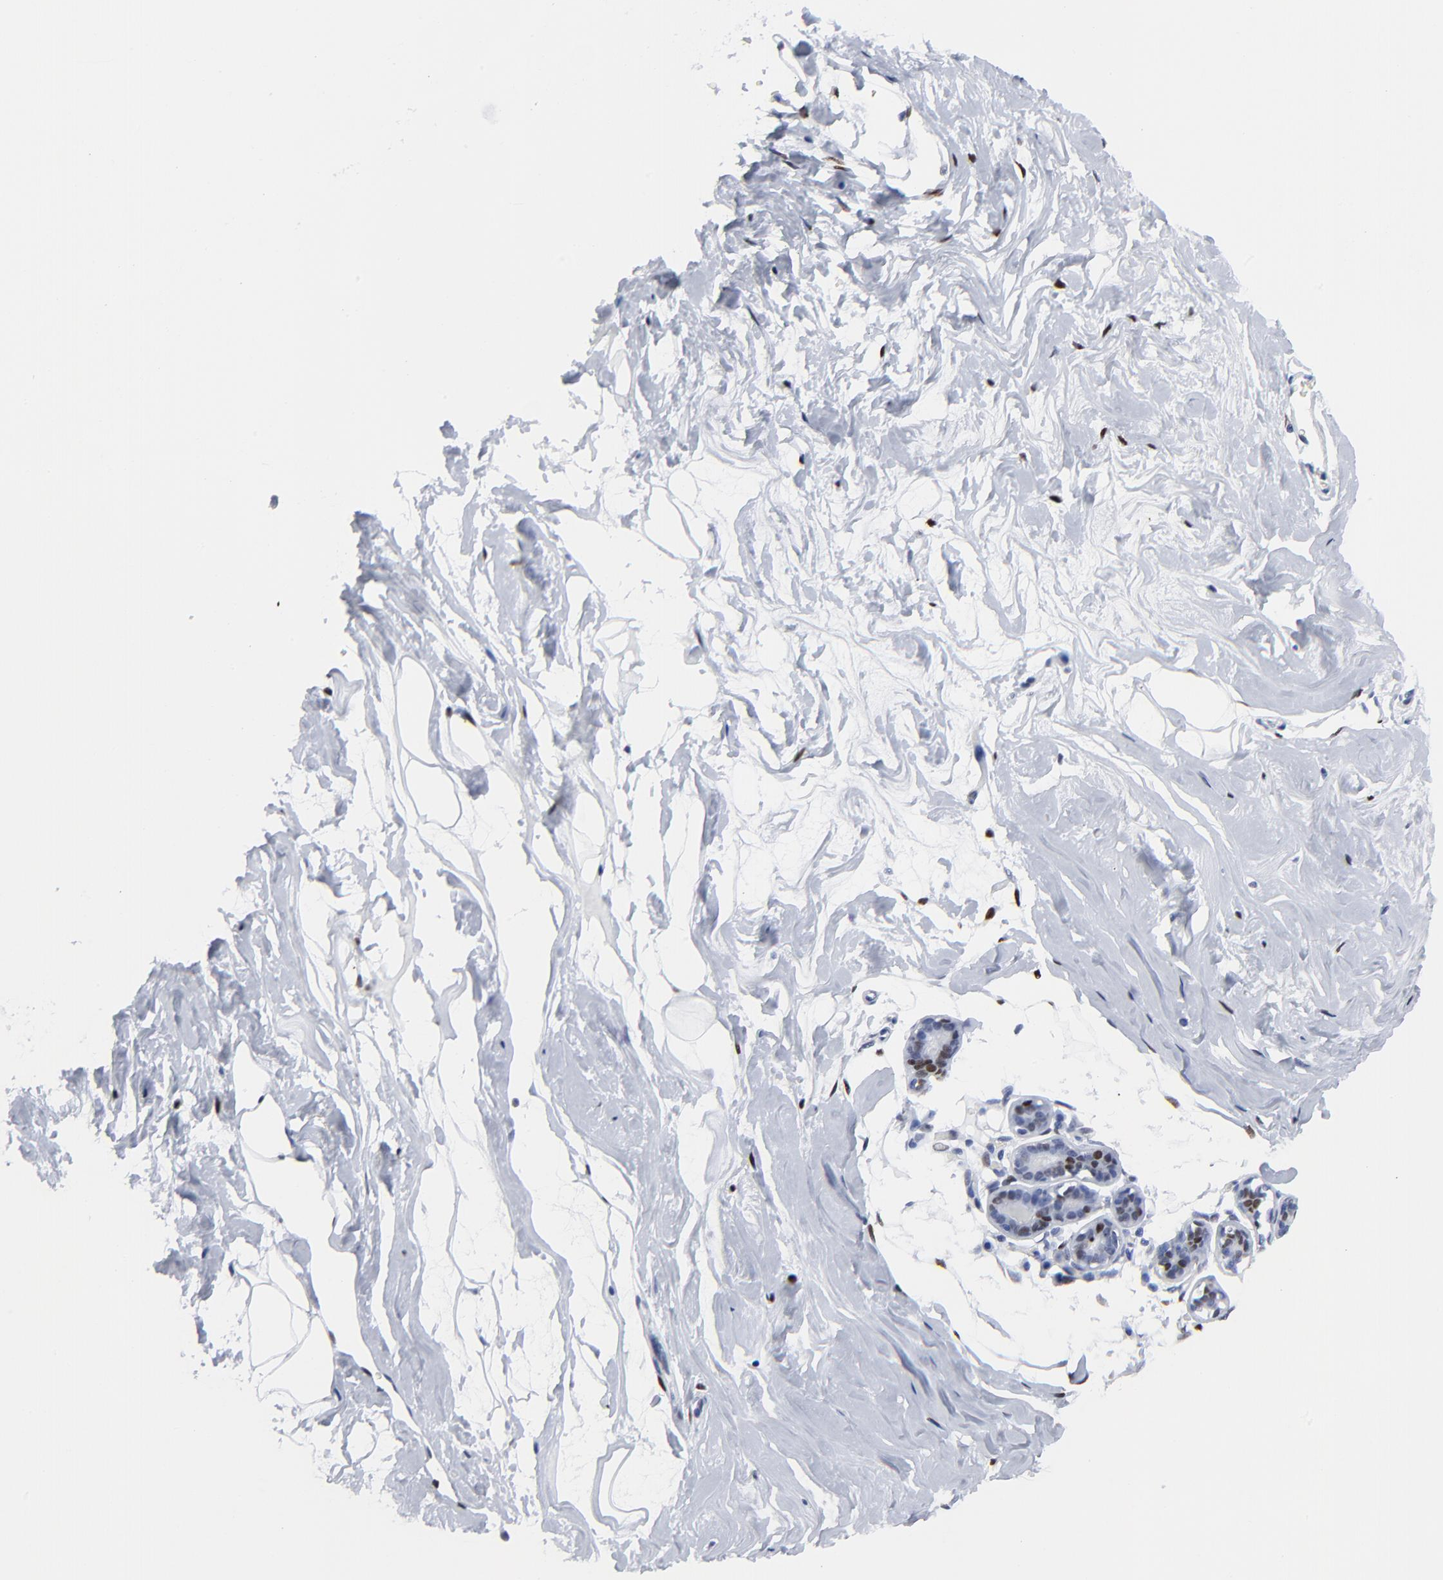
{"staining": {"intensity": "negative", "quantity": "none", "location": "none"}, "tissue": "breast", "cell_type": "Adipocytes", "image_type": "normal", "snomed": [{"axis": "morphology", "description": "Normal tissue, NOS"}, {"axis": "morphology", "description": "Fibrosis, NOS"}, {"axis": "topography", "description": "Breast"}], "caption": "Immunohistochemistry photomicrograph of normal breast: breast stained with DAB (3,3'-diaminobenzidine) shows no significant protein staining in adipocytes. (DAB (3,3'-diaminobenzidine) immunohistochemistry (IHC) with hematoxylin counter stain).", "gene": "JUN", "patient": {"sex": "female", "age": 39}}